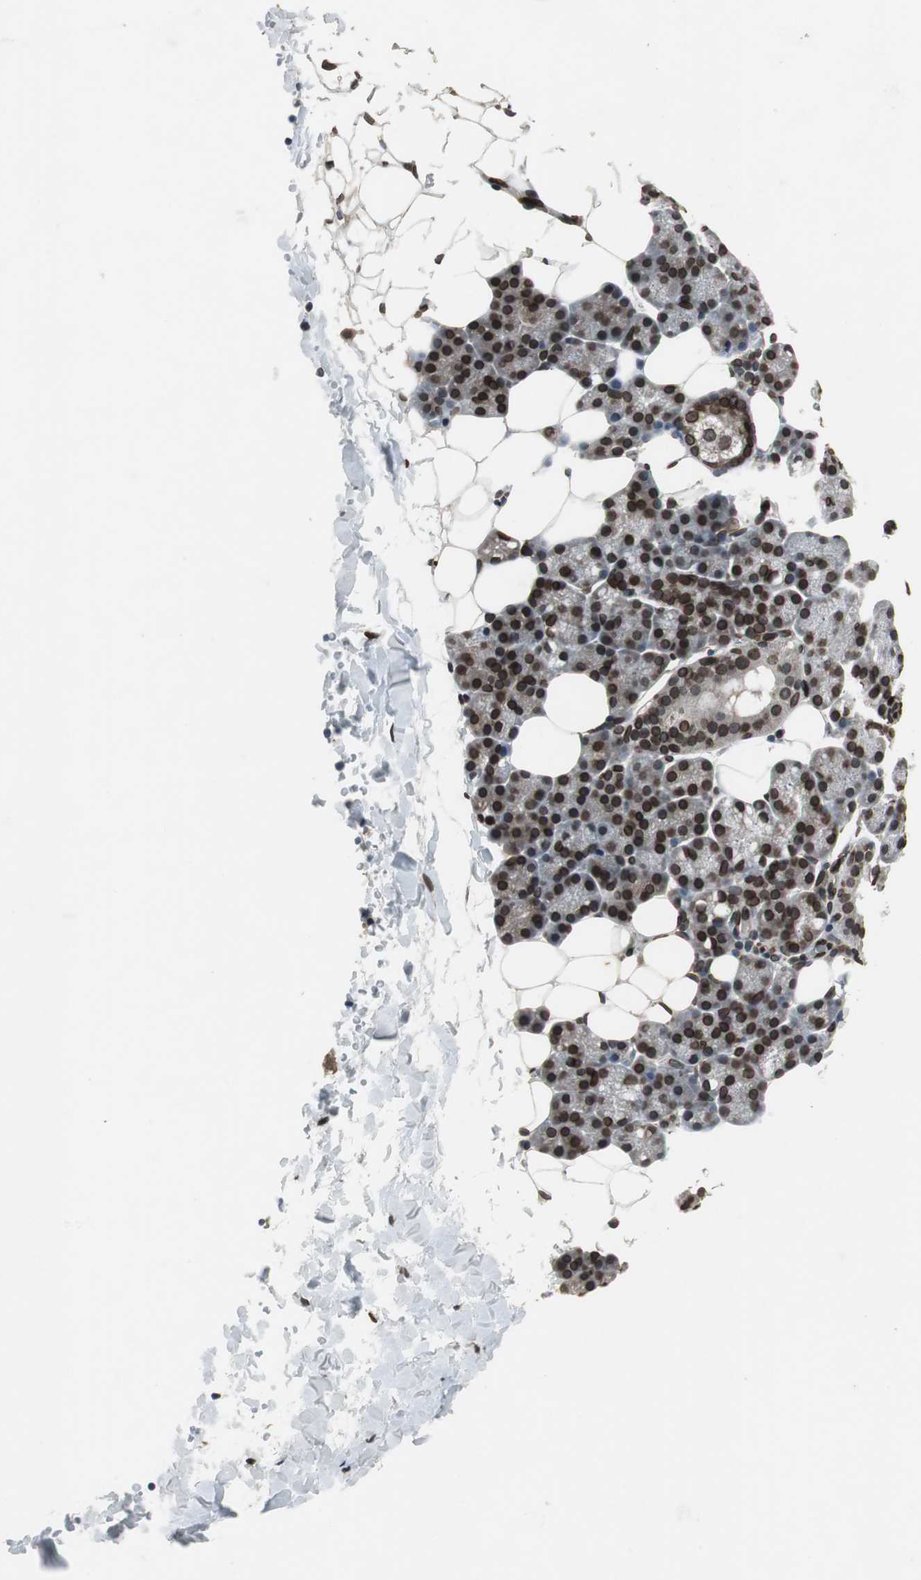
{"staining": {"intensity": "strong", "quantity": ">75%", "location": "cytoplasmic/membranous,nuclear"}, "tissue": "salivary gland", "cell_type": "Glandular cells", "image_type": "normal", "snomed": [{"axis": "morphology", "description": "Normal tissue, NOS"}, {"axis": "topography", "description": "Lymph node"}, {"axis": "topography", "description": "Salivary gland"}], "caption": "Brown immunohistochemical staining in normal salivary gland demonstrates strong cytoplasmic/membranous,nuclear expression in about >75% of glandular cells.", "gene": "LMNA", "patient": {"sex": "male", "age": 8}}